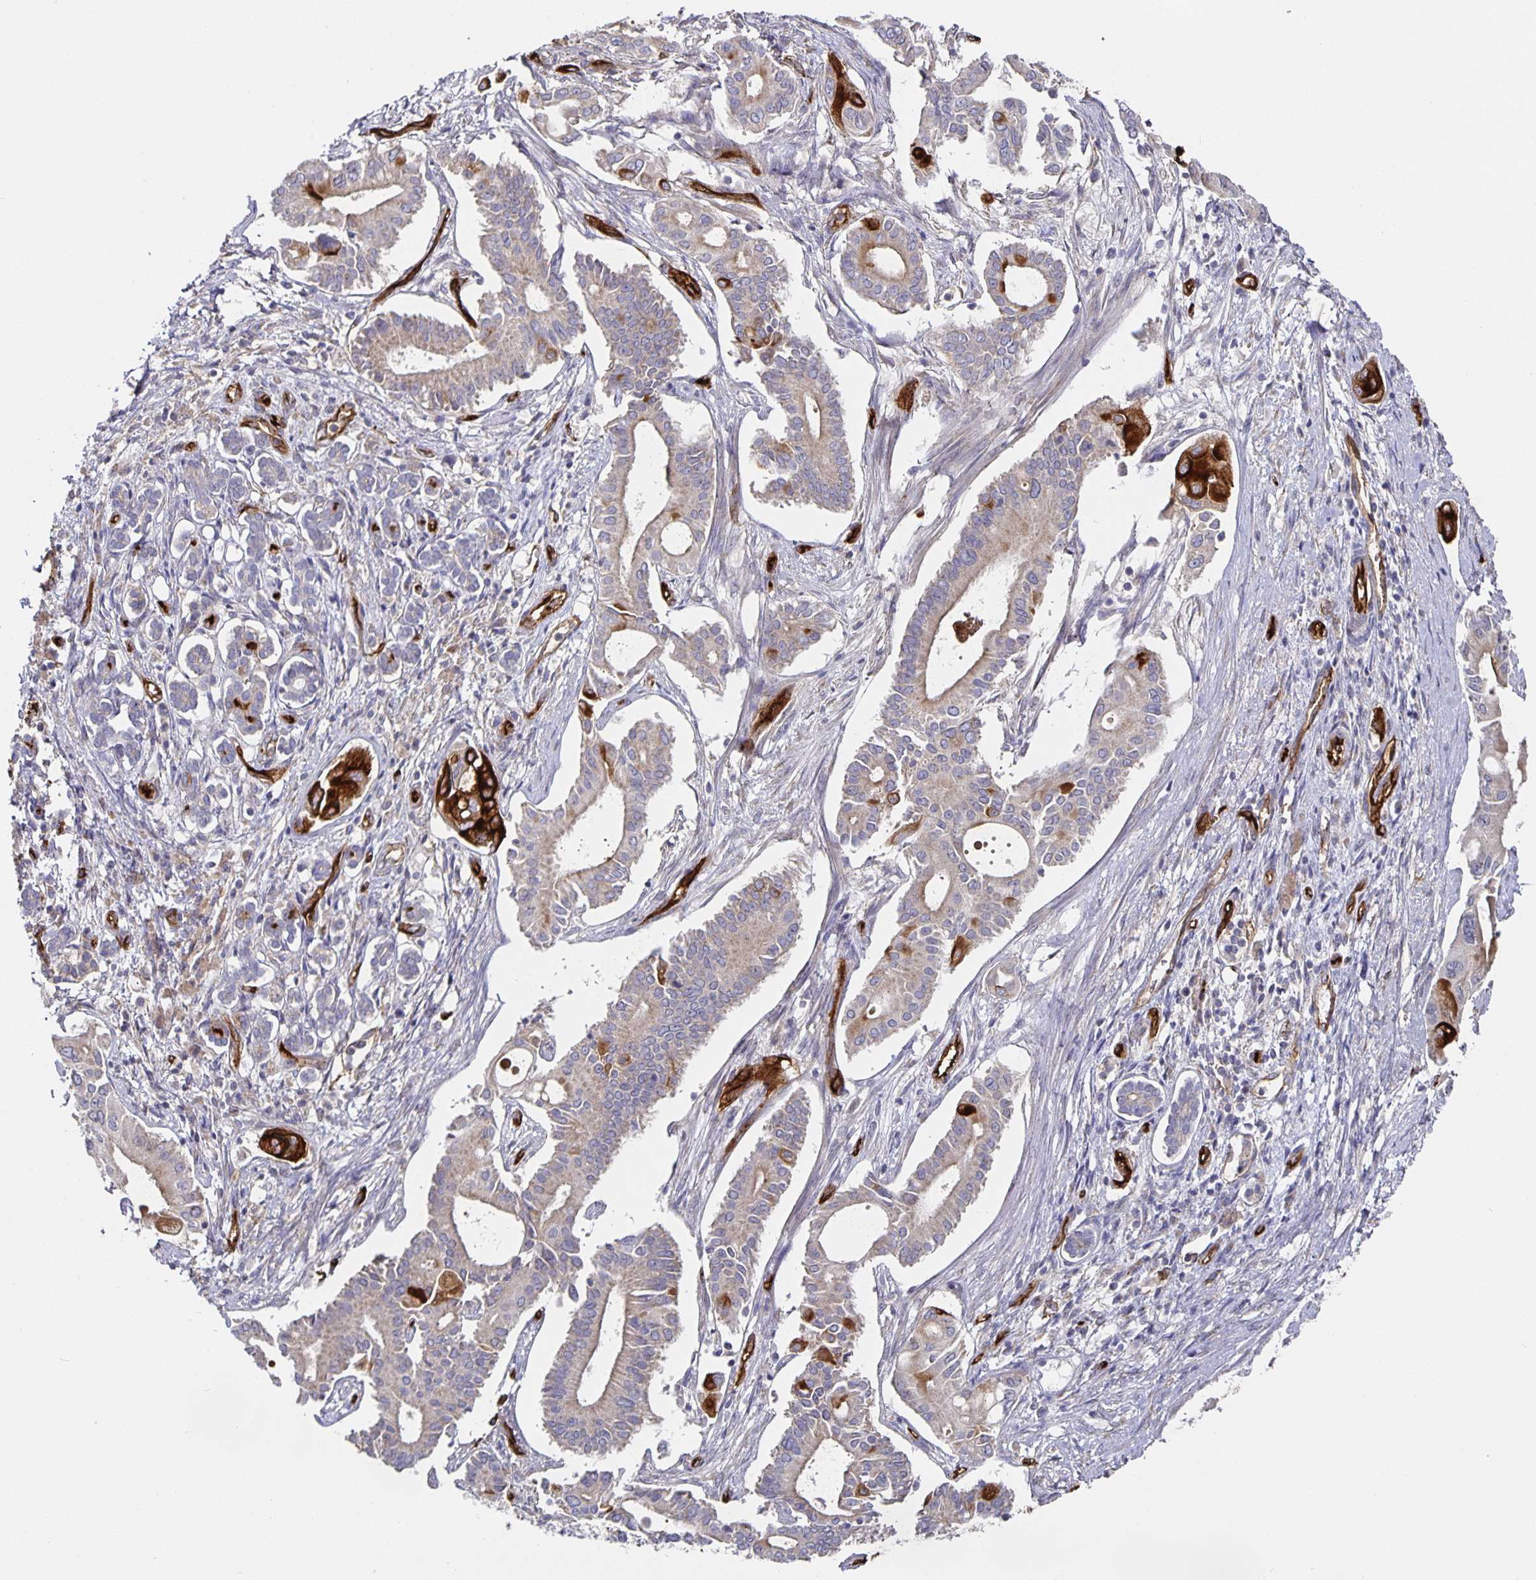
{"staining": {"intensity": "strong", "quantity": "<25%", "location": "cytoplasmic/membranous"}, "tissue": "pancreatic cancer", "cell_type": "Tumor cells", "image_type": "cancer", "snomed": [{"axis": "morphology", "description": "Adenocarcinoma, NOS"}, {"axis": "topography", "description": "Pancreas"}], "caption": "Human pancreatic adenocarcinoma stained with a protein marker displays strong staining in tumor cells.", "gene": "PODXL", "patient": {"sex": "female", "age": 68}}